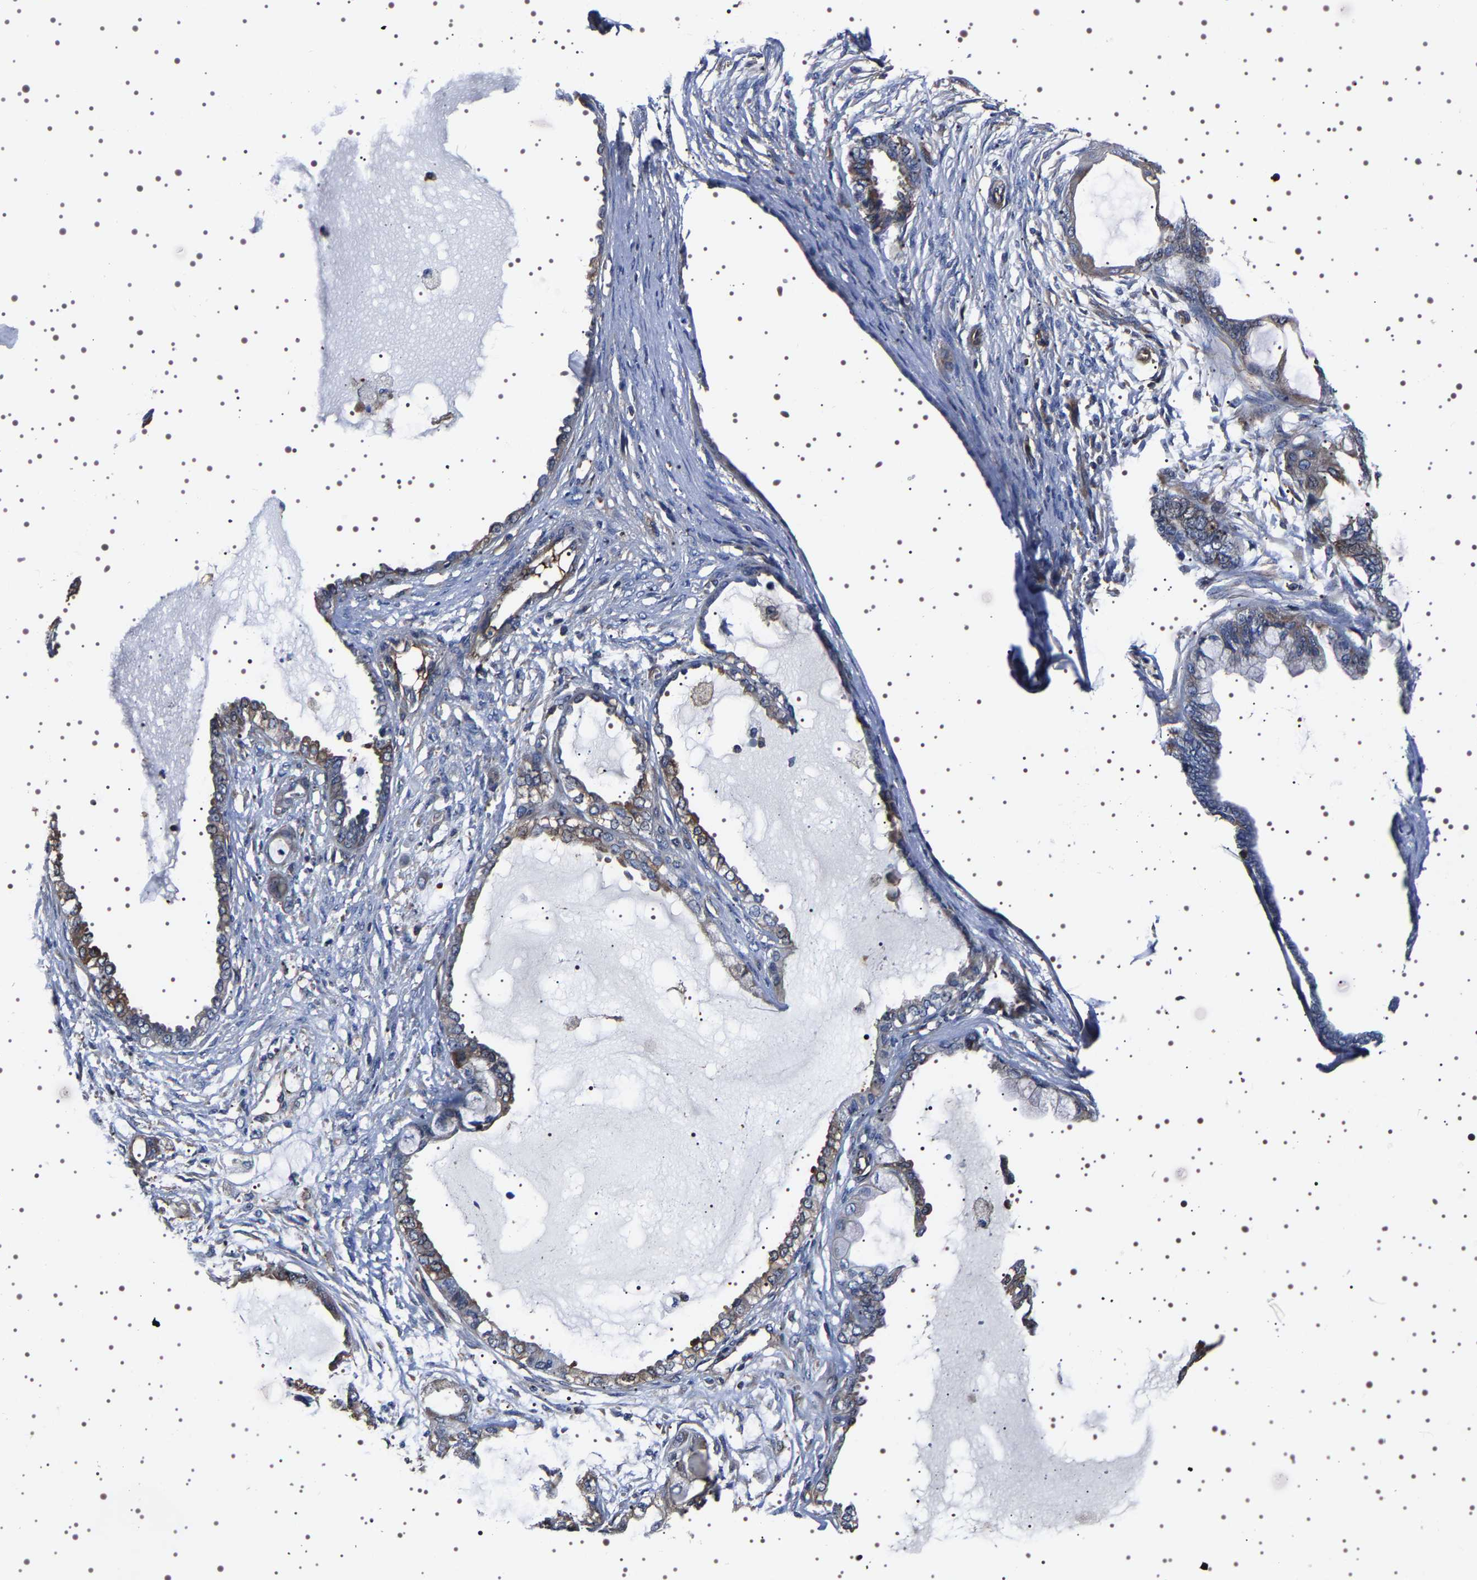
{"staining": {"intensity": "moderate", "quantity": ">75%", "location": "cytoplasmic/membranous"}, "tissue": "ovarian cancer", "cell_type": "Tumor cells", "image_type": "cancer", "snomed": [{"axis": "morphology", "description": "Carcinoma, NOS"}, {"axis": "morphology", "description": "Carcinoma, endometroid"}, {"axis": "topography", "description": "Ovary"}], "caption": "IHC staining of carcinoma (ovarian), which shows medium levels of moderate cytoplasmic/membranous staining in approximately >75% of tumor cells indicating moderate cytoplasmic/membranous protein expression. The staining was performed using DAB (3,3'-diaminobenzidine) (brown) for protein detection and nuclei were counterstained in hematoxylin (blue).", "gene": "WDR1", "patient": {"sex": "female", "age": 50}}